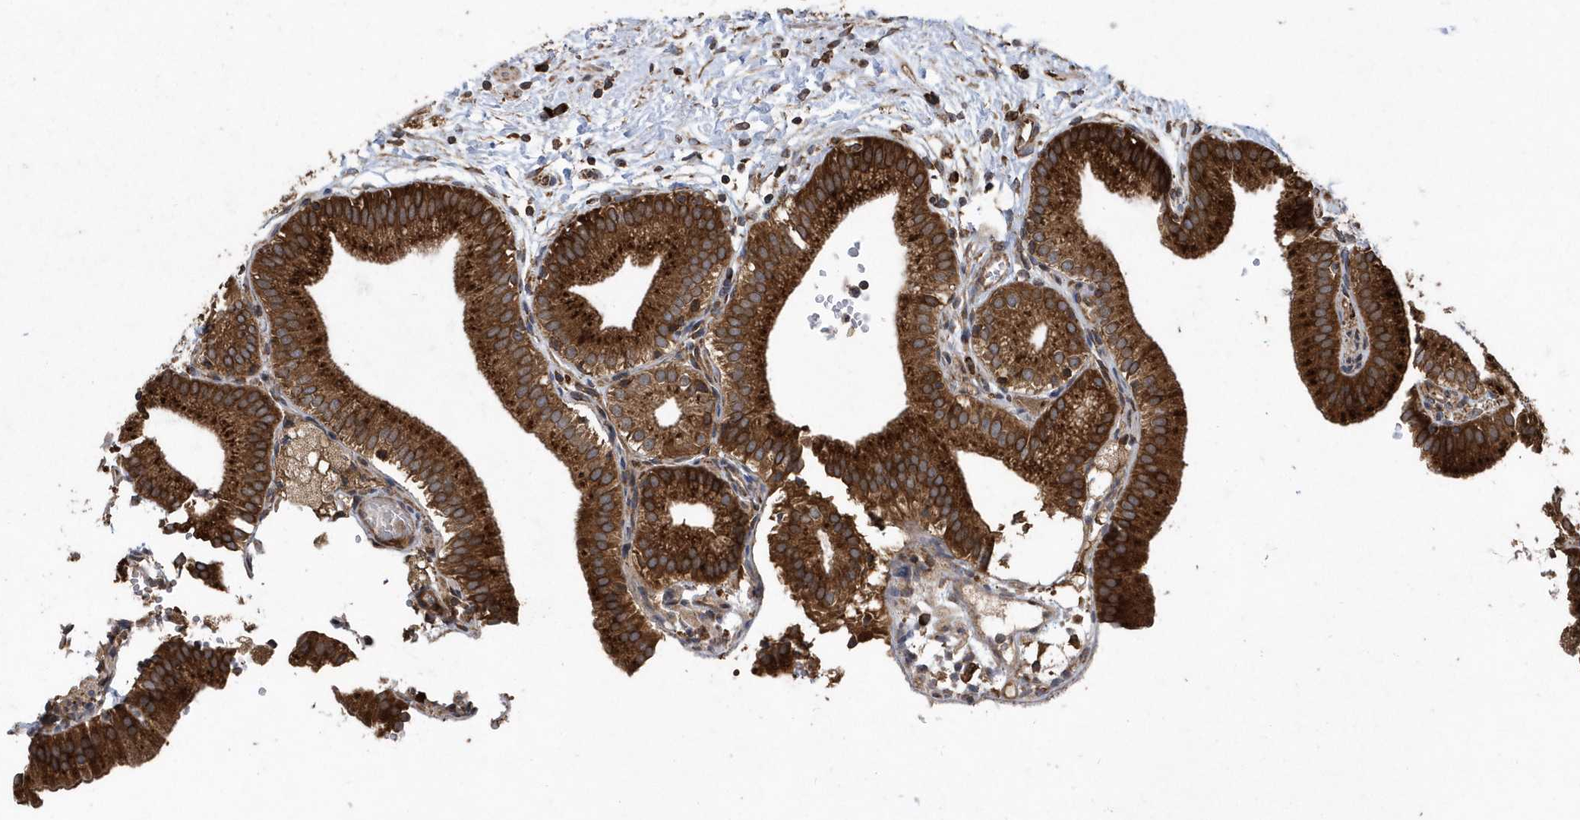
{"staining": {"intensity": "strong", "quantity": ">75%", "location": "cytoplasmic/membranous"}, "tissue": "gallbladder", "cell_type": "Glandular cells", "image_type": "normal", "snomed": [{"axis": "morphology", "description": "Normal tissue, NOS"}, {"axis": "topography", "description": "Gallbladder"}], "caption": "Immunohistochemistry (IHC) histopathology image of benign gallbladder: gallbladder stained using immunohistochemistry exhibits high levels of strong protein expression localized specifically in the cytoplasmic/membranous of glandular cells, appearing as a cytoplasmic/membranous brown color.", "gene": "WASHC5", "patient": {"sex": "male", "age": 55}}